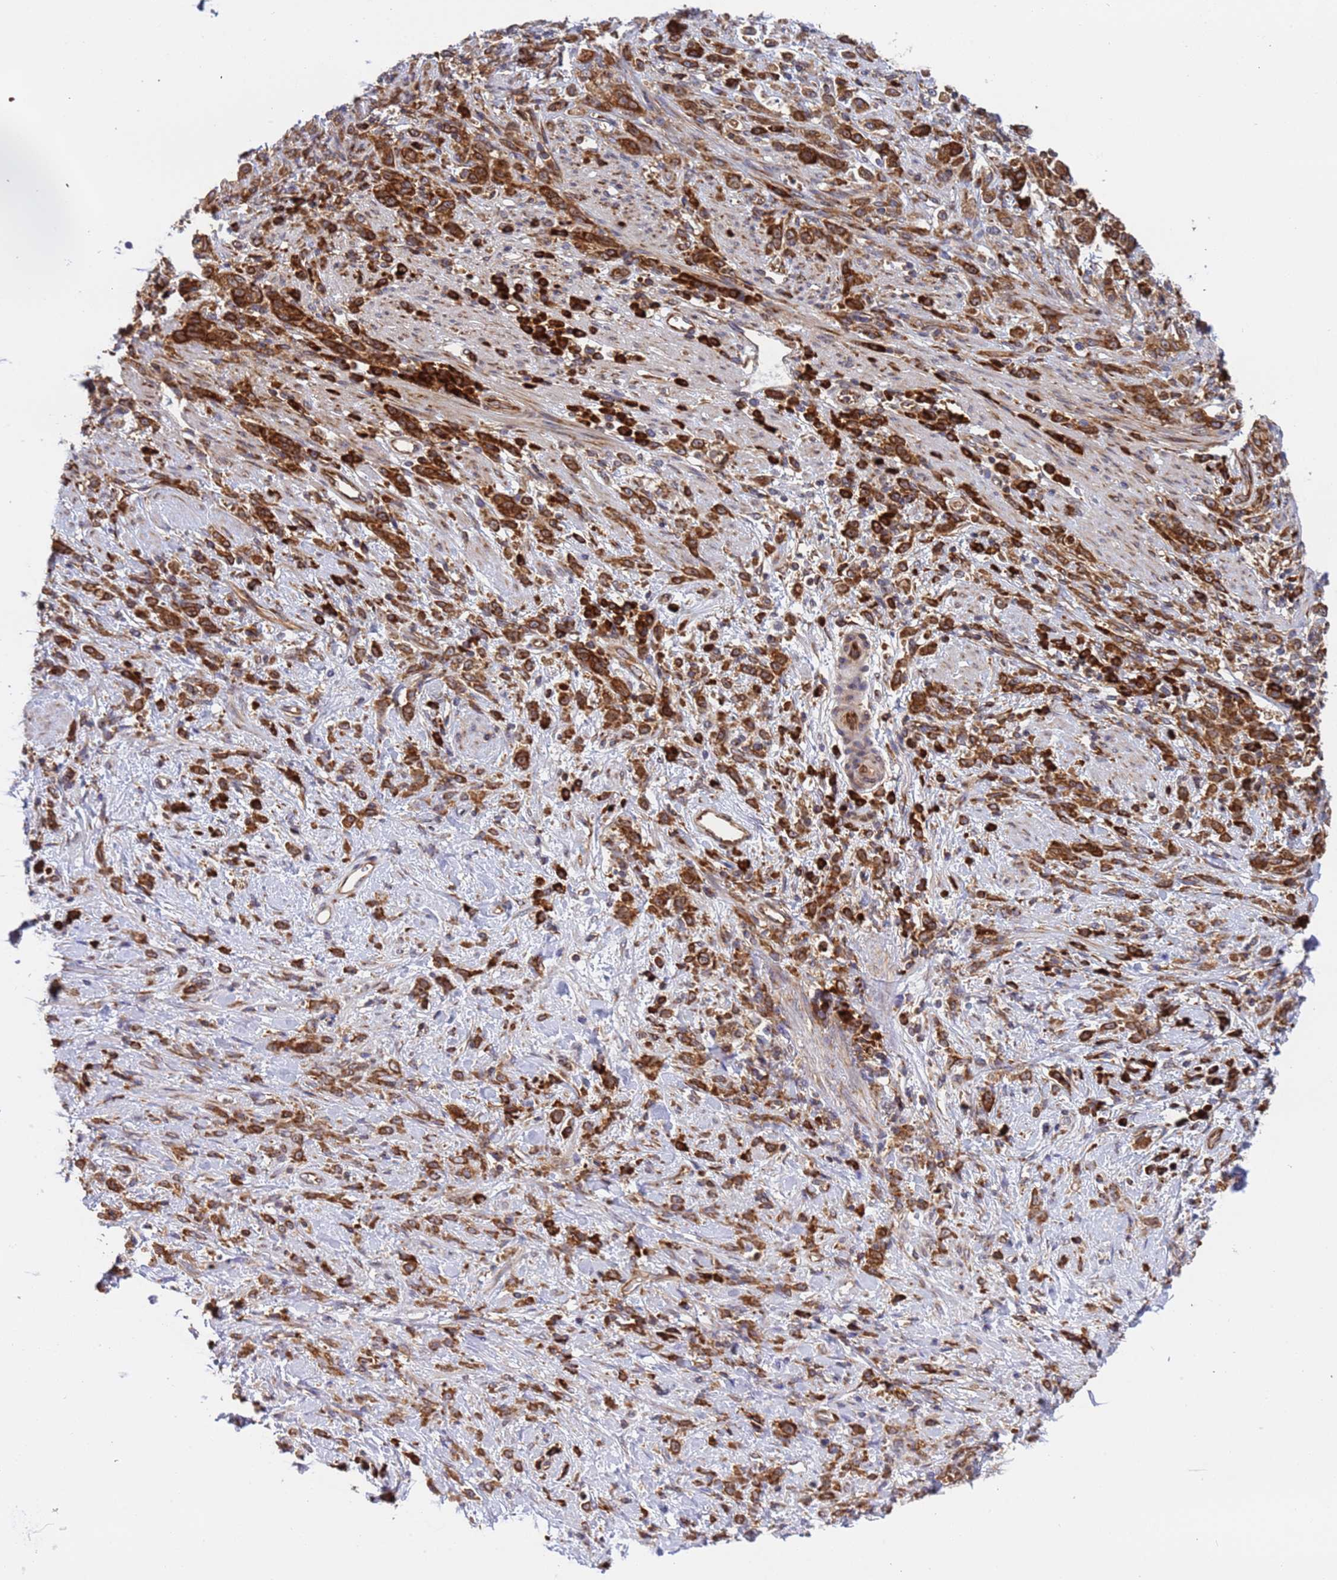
{"staining": {"intensity": "strong", "quantity": ">75%", "location": "cytoplasmic/membranous"}, "tissue": "stomach cancer", "cell_type": "Tumor cells", "image_type": "cancer", "snomed": [{"axis": "morphology", "description": "Adenocarcinoma, NOS"}, {"axis": "topography", "description": "Stomach"}], "caption": "Protein expression analysis of human adenocarcinoma (stomach) reveals strong cytoplasmic/membranous expression in about >75% of tumor cells. The staining is performed using DAB brown chromogen to label protein expression. The nuclei are counter-stained blue using hematoxylin.", "gene": "RPL36", "patient": {"sex": "female", "age": 60}}